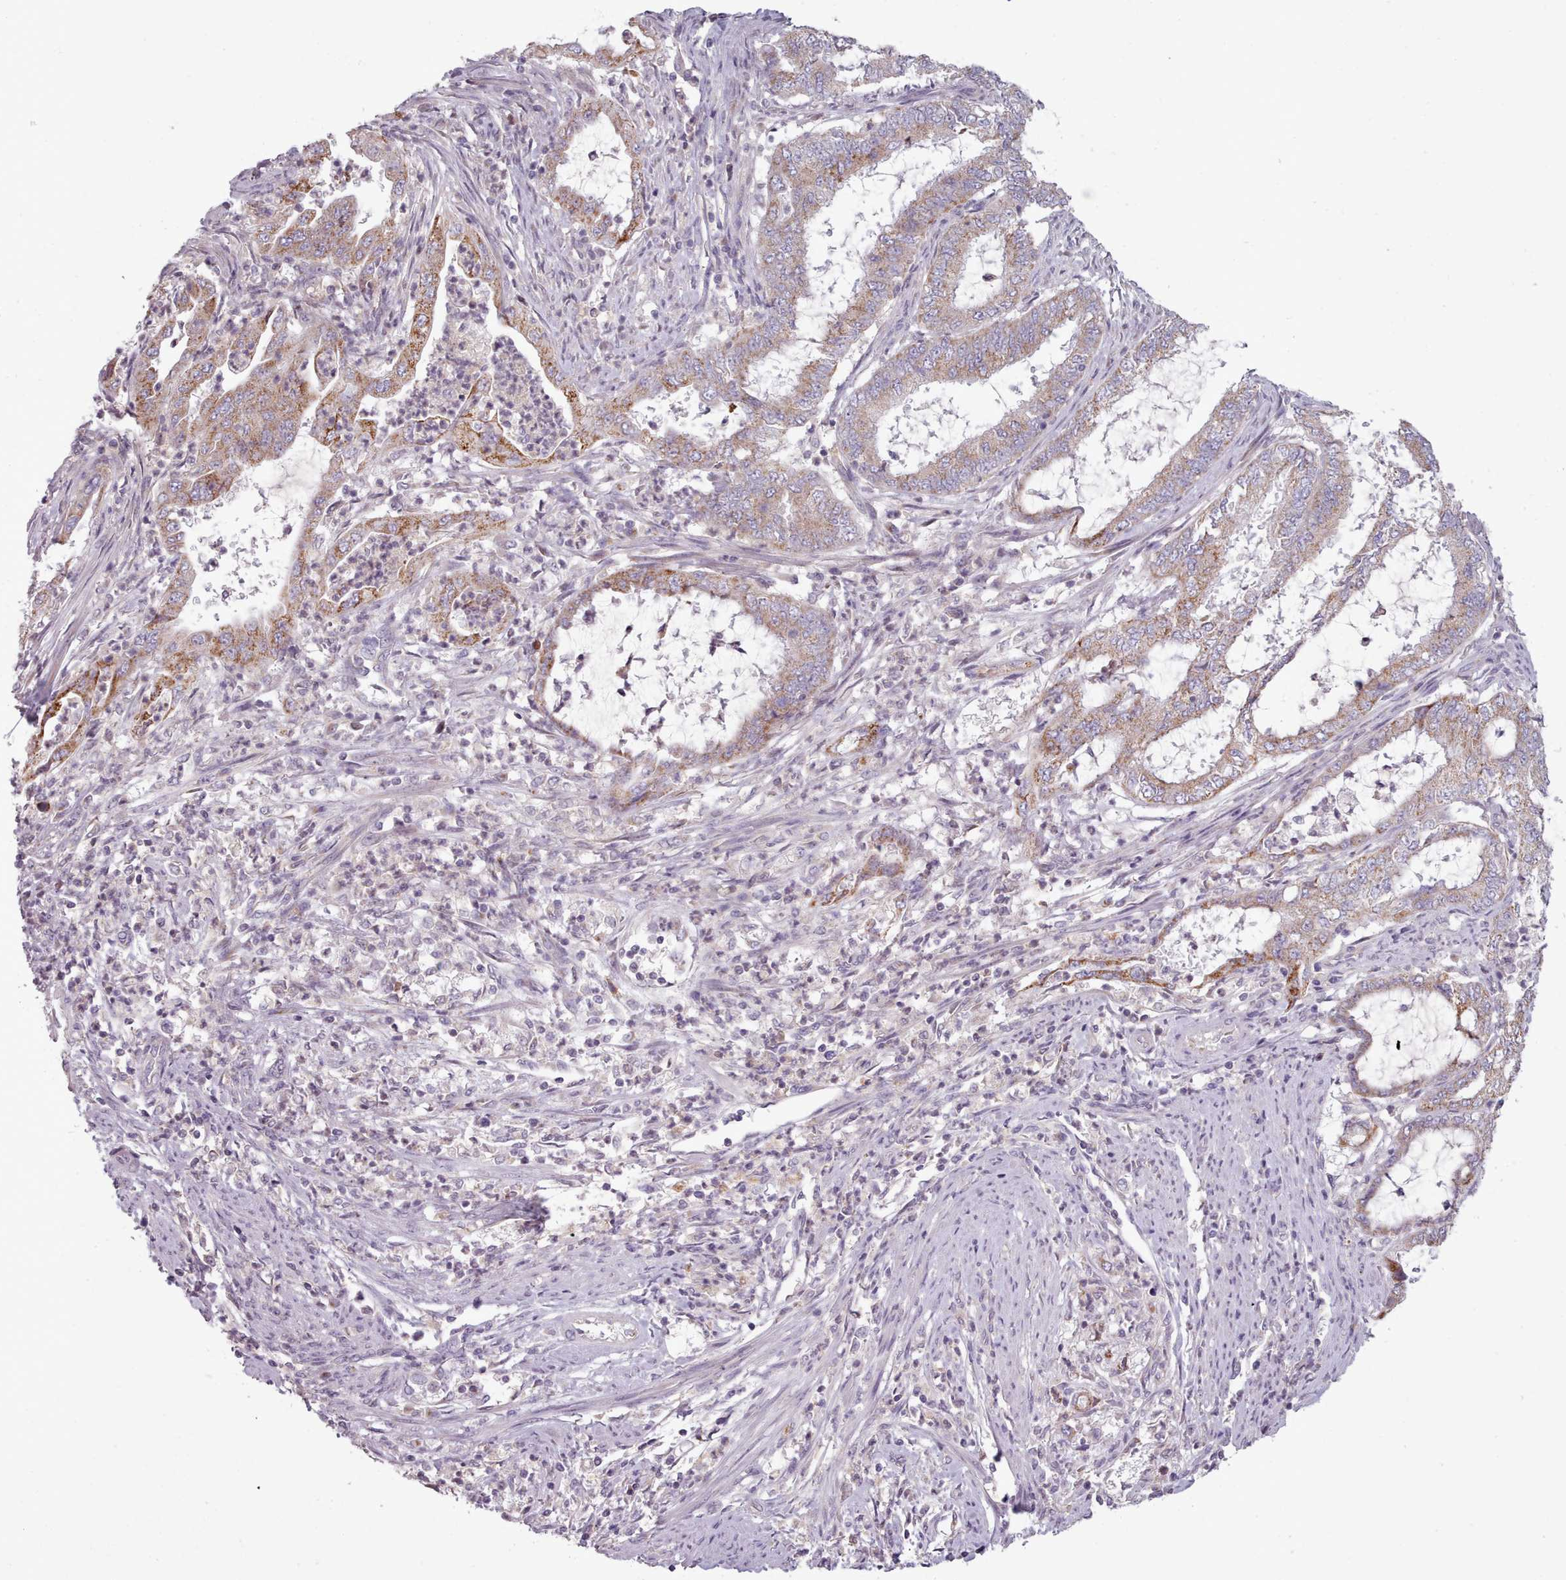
{"staining": {"intensity": "moderate", "quantity": "25%-75%", "location": "cytoplasmic/membranous"}, "tissue": "endometrial cancer", "cell_type": "Tumor cells", "image_type": "cancer", "snomed": [{"axis": "morphology", "description": "Adenocarcinoma, NOS"}, {"axis": "topography", "description": "Endometrium"}], "caption": "DAB immunohistochemical staining of human endometrial cancer reveals moderate cytoplasmic/membranous protein staining in about 25%-75% of tumor cells.", "gene": "LAPTM5", "patient": {"sex": "female", "age": 51}}